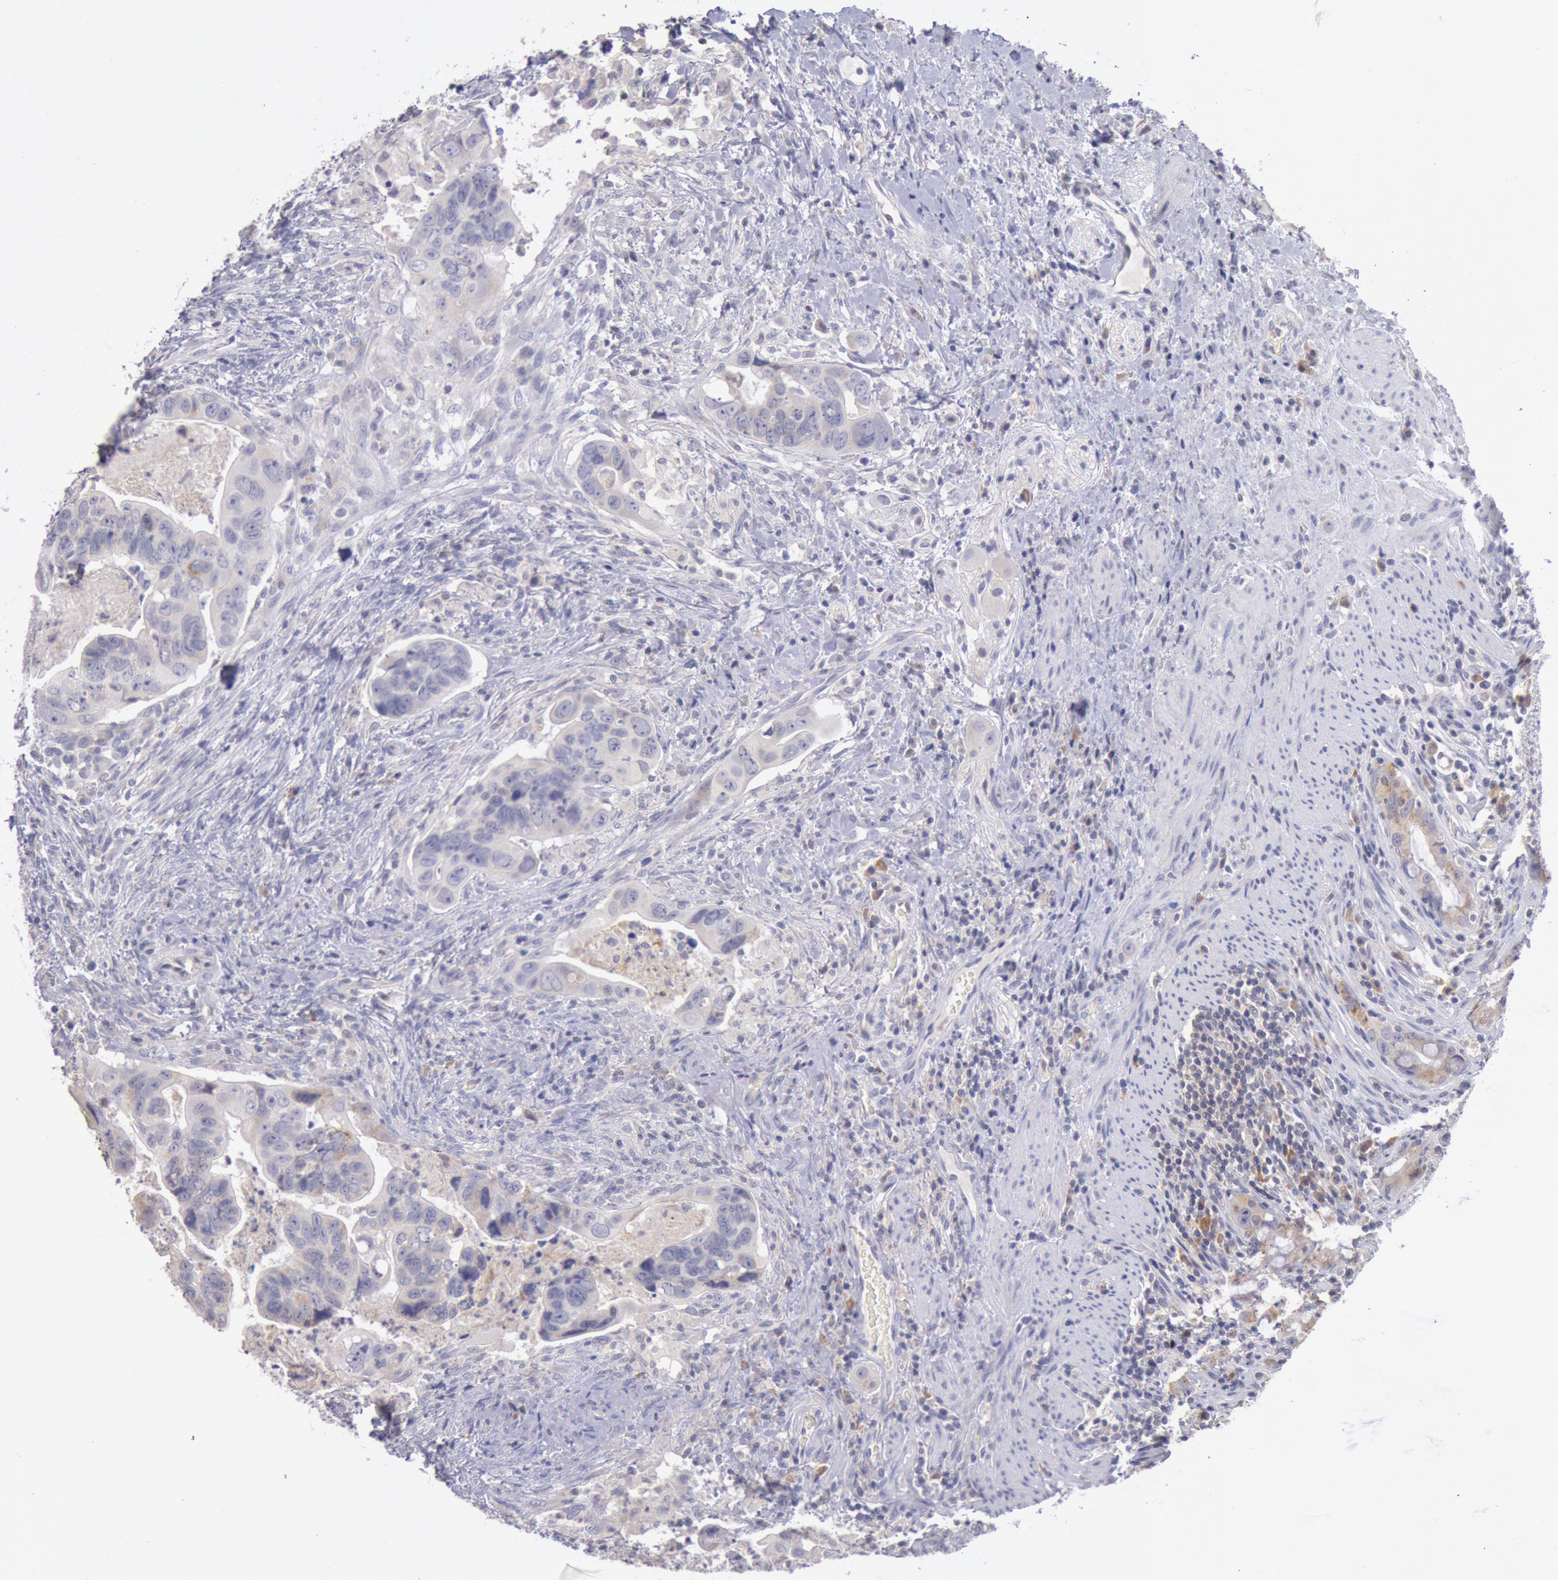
{"staining": {"intensity": "weak", "quantity": "25%-75%", "location": "cytoplasmic/membranous"}, "tissue": "colorectal cancer", "cell_type": "Tumor cells", "image_type": "cancer", "snomed": [{"axis": "morphology", "description": "Adenocarcinoma, NOS"}, {"axis": "topography", "description": "Rectum"}], "caption": "Approximately 25%-75% of tumor cells in human colorectal cancer display weak cytoplasmic/membranous protein expression as visualized by brown immunohistochemical staining.", "gene": "GAL3ST1", "patient": {"sex": "male", "age": 53}}